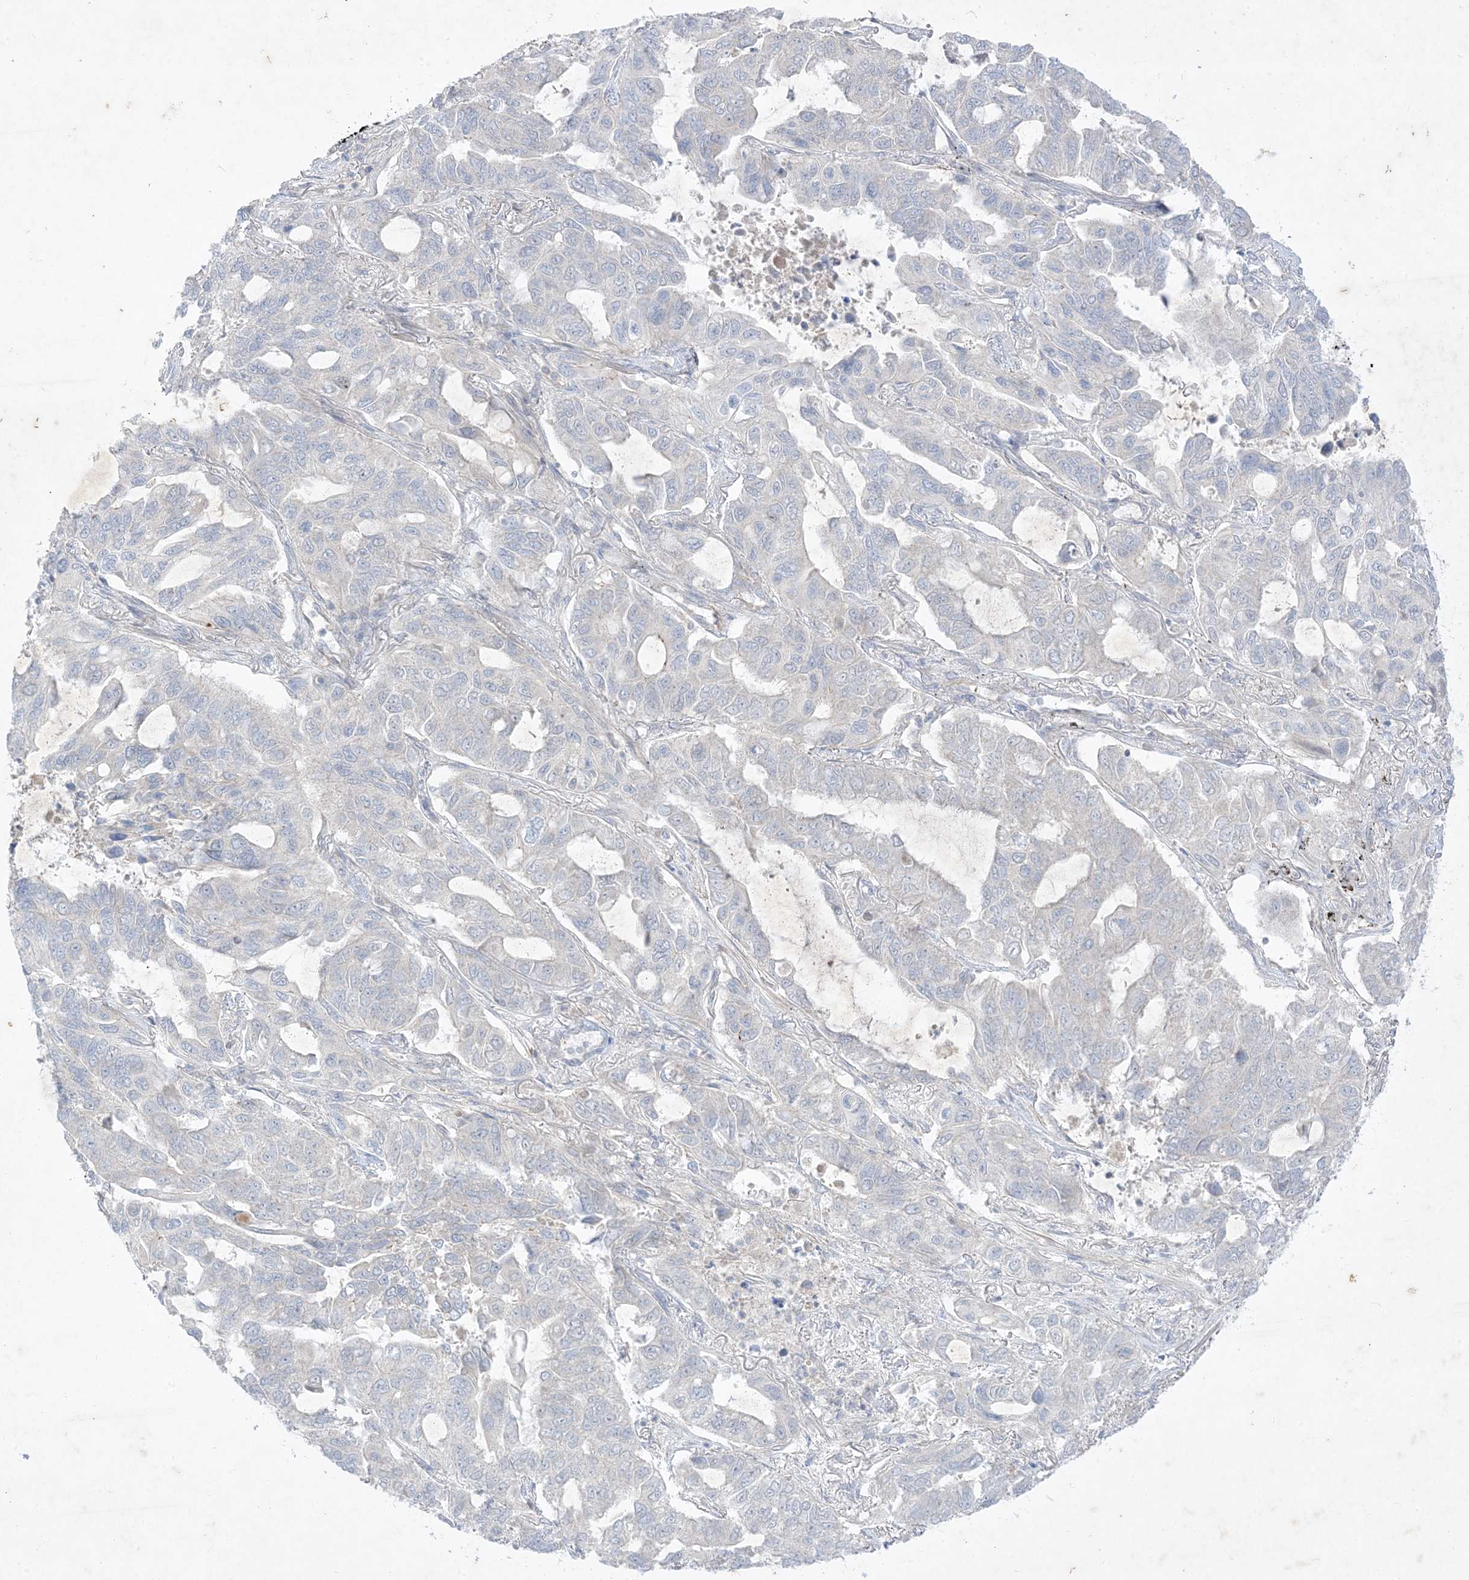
{"staining": {"intensity": "negative", "quantity": "none", "location": "none"}, "tissue": "lung cancer", "cell_type": "Tumor cells", "image_type": "cancer", "snomed": [{"axis": "morphology", "description": "Adenocarcinoma, NOS"}, {"axis": "topography", "description": "Lung"}], "caption": "The micrograph exhibits no staining of tumor cells in lung adenocarcinoma.", "gene": "PLEKHA3", "patient": {"sex": "male", "age": 64}}